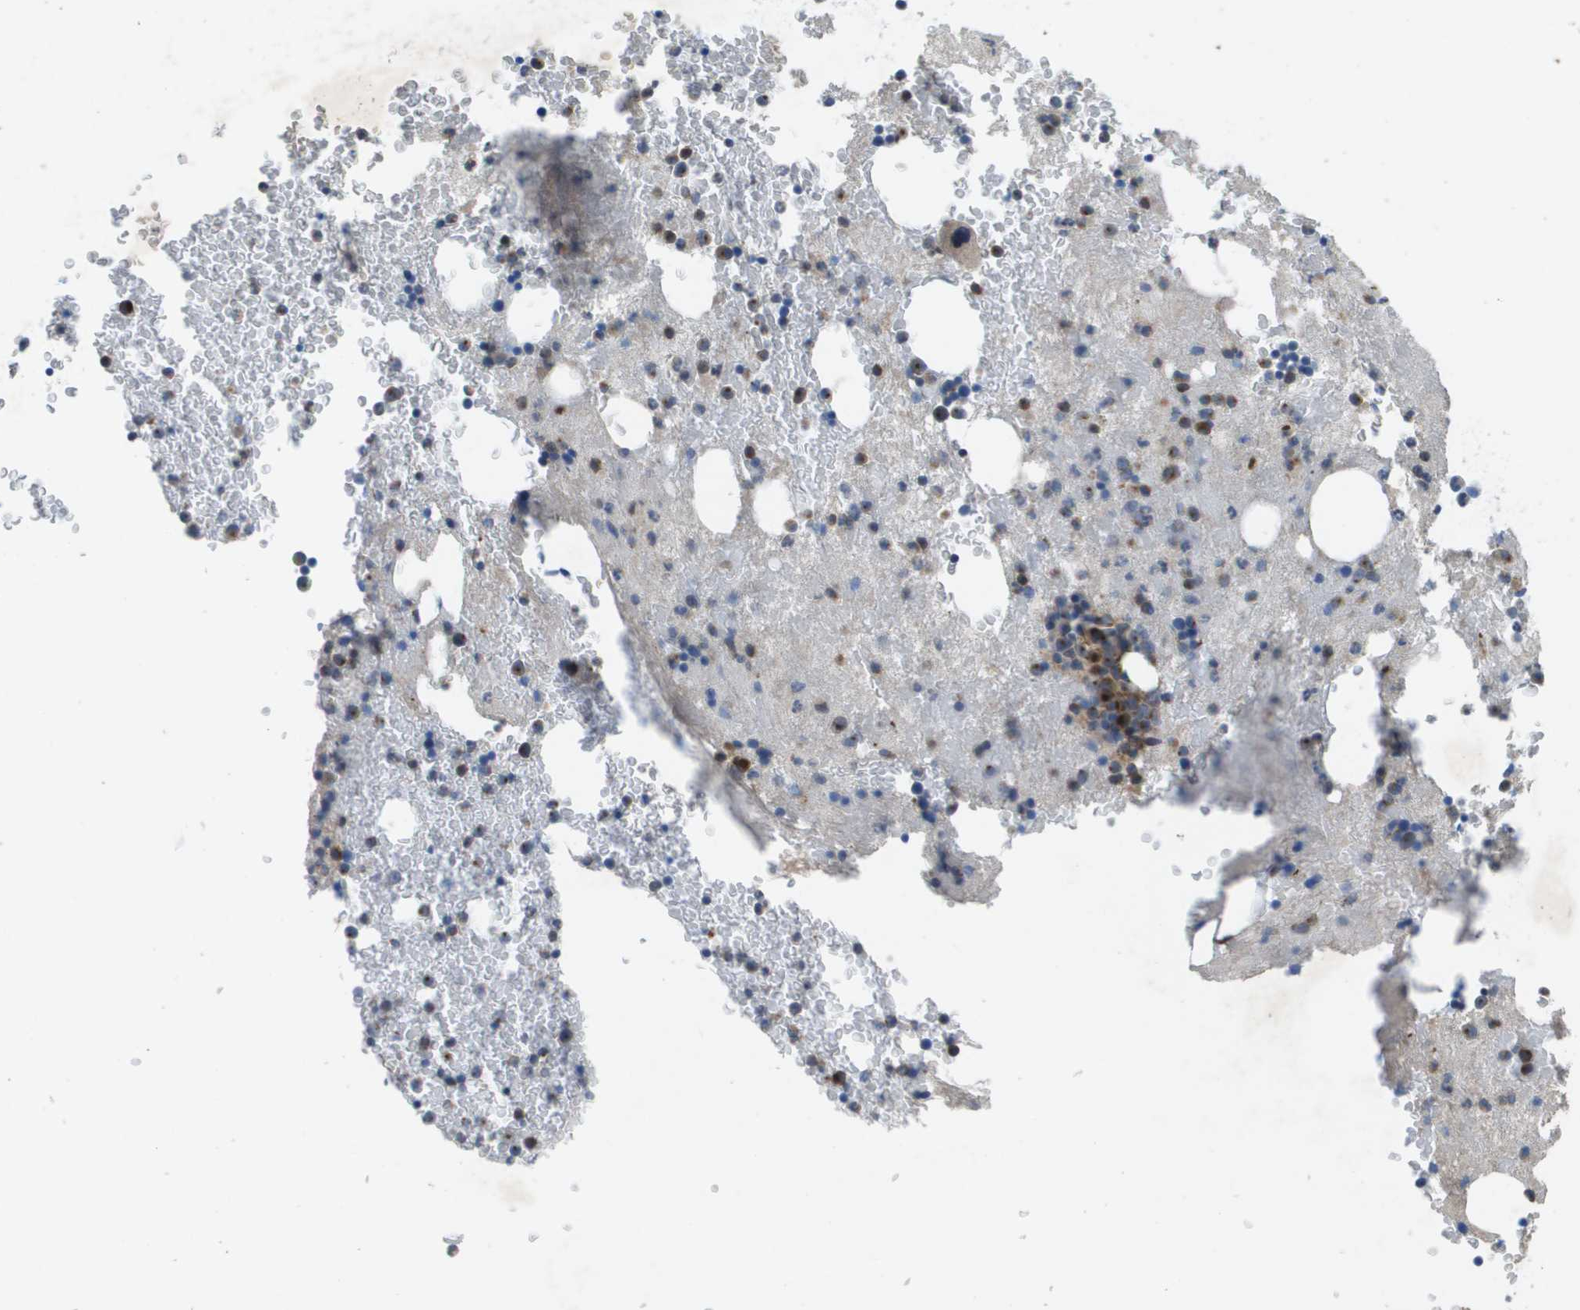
{"staining": {"intensity": "weak", "quantity": "25%-75%", "location": "cytoplasmic/membranous"}, "tissue": "bone marrow", "cell_type": "Hematopoietic cells", "image_type": "normal", "snomed": [{"axis": "morphology", "description": "Normal tissue, NOS"}, {"axis": "morphology", "description": "Inflammation, NOS"}, {"axis": "topography", "description": "Bone marrow"}], "caption": "A high-resolution image shows immunohistochemistry staining of normal bone marrow, which shows weak cytoplasmic/membranous expression in about 25%-75% of hematopoietic cells.", "gene": "CLCN2", "patient": {"sex": "male", "age": 63}}